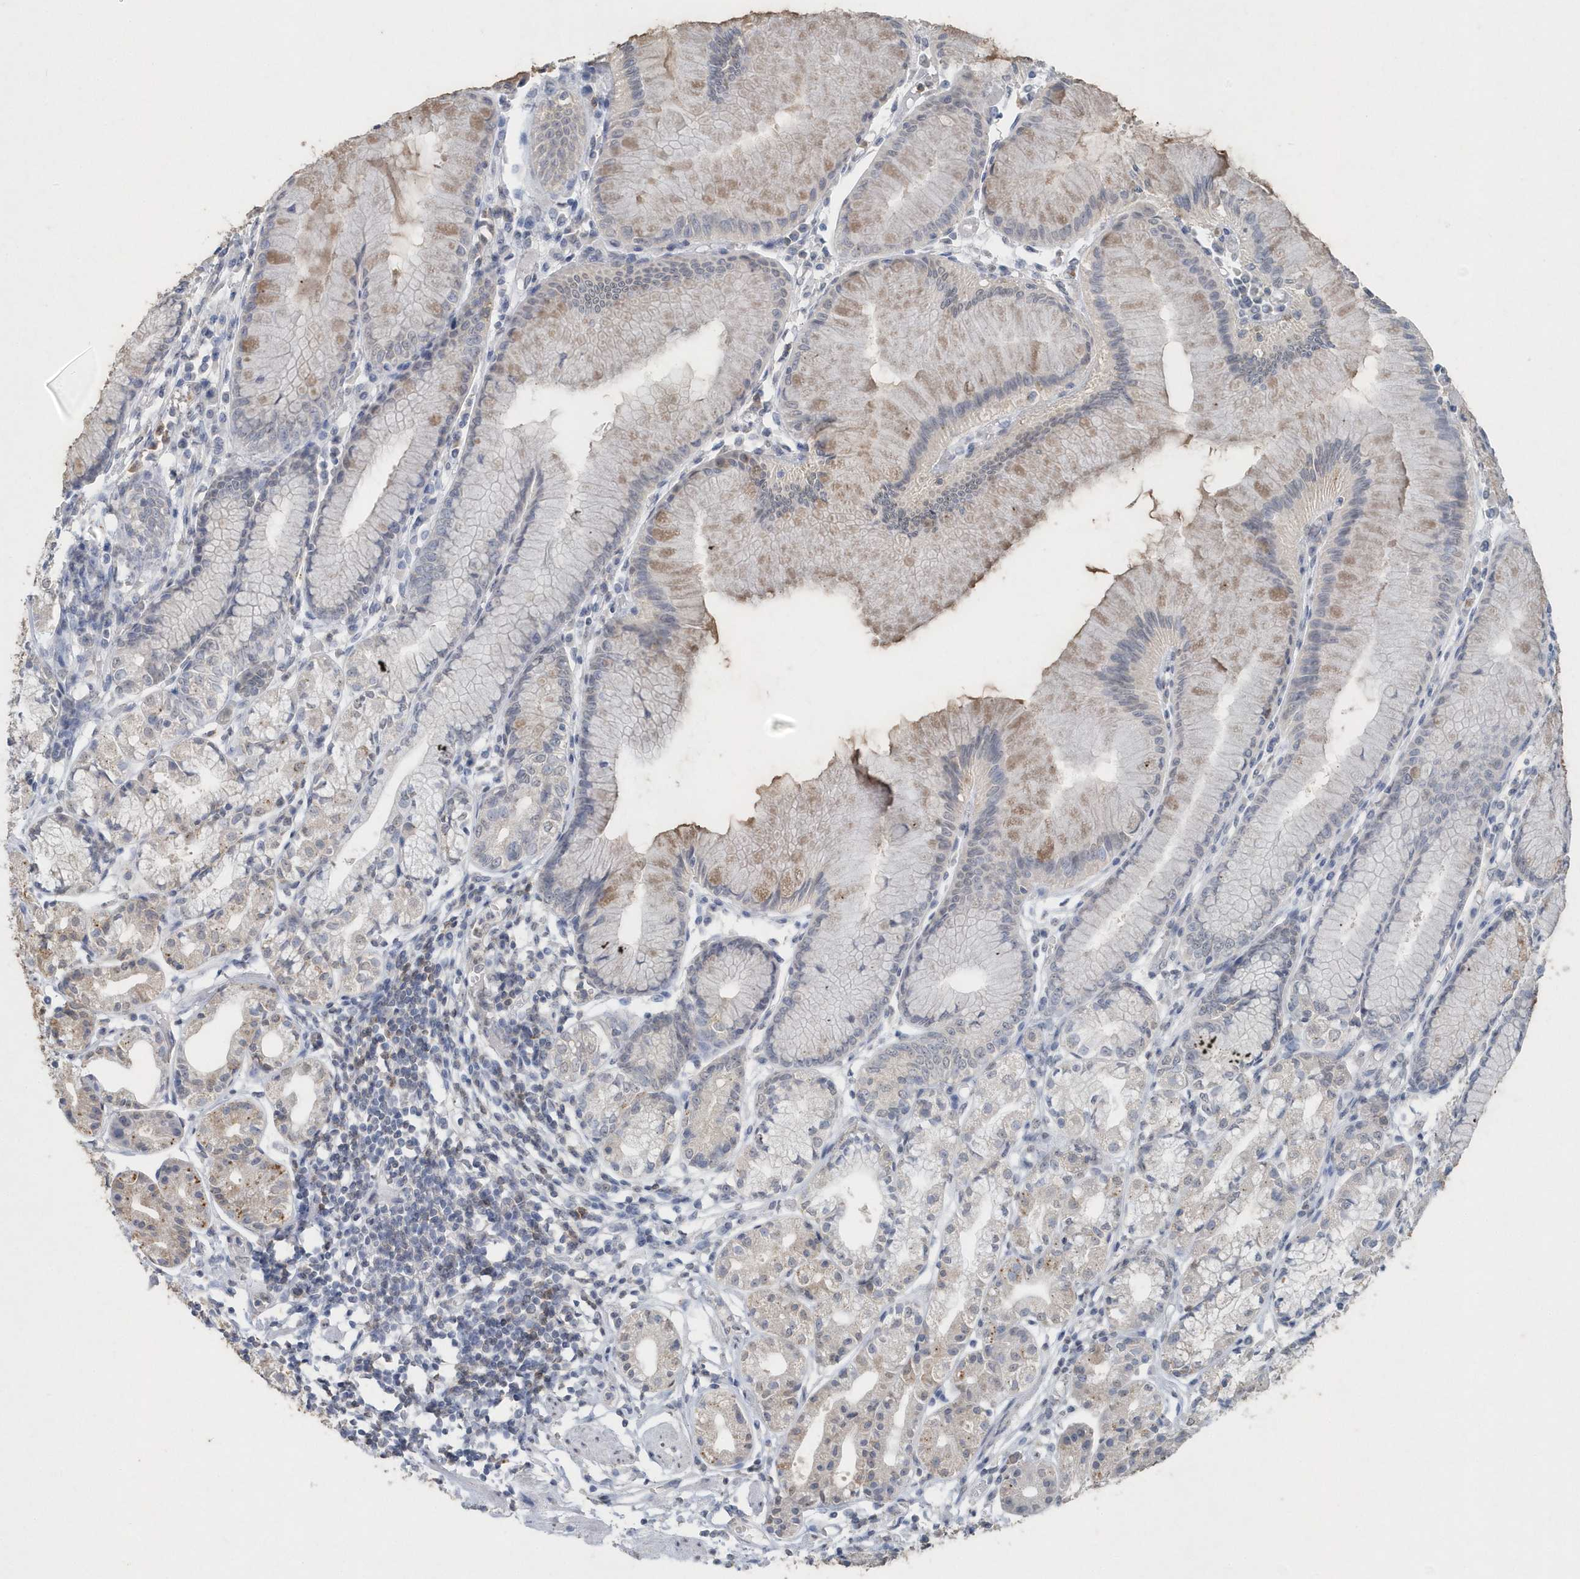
{"staining": {"intensity": "weak", "quantity": "25%-75%", "location": "cytoplasmic/membranous"}, "tissue": "stomach", "cell_type": "Glandular cells", "image_type": "normal", "snomed": [{"axis": "morphology", "description": "Normal tissue, NOS"}, {"axis": "topography", "description": "Stomach"}], "caption": "The micrograph displays a brown stain indicating the presence of a protein in the cytoplasmic/membranous of glandular cells in stomach. Nuclei are stained in blue.", "gene": "PDCD1", "patient": {"sex": "female", "age": 57}}